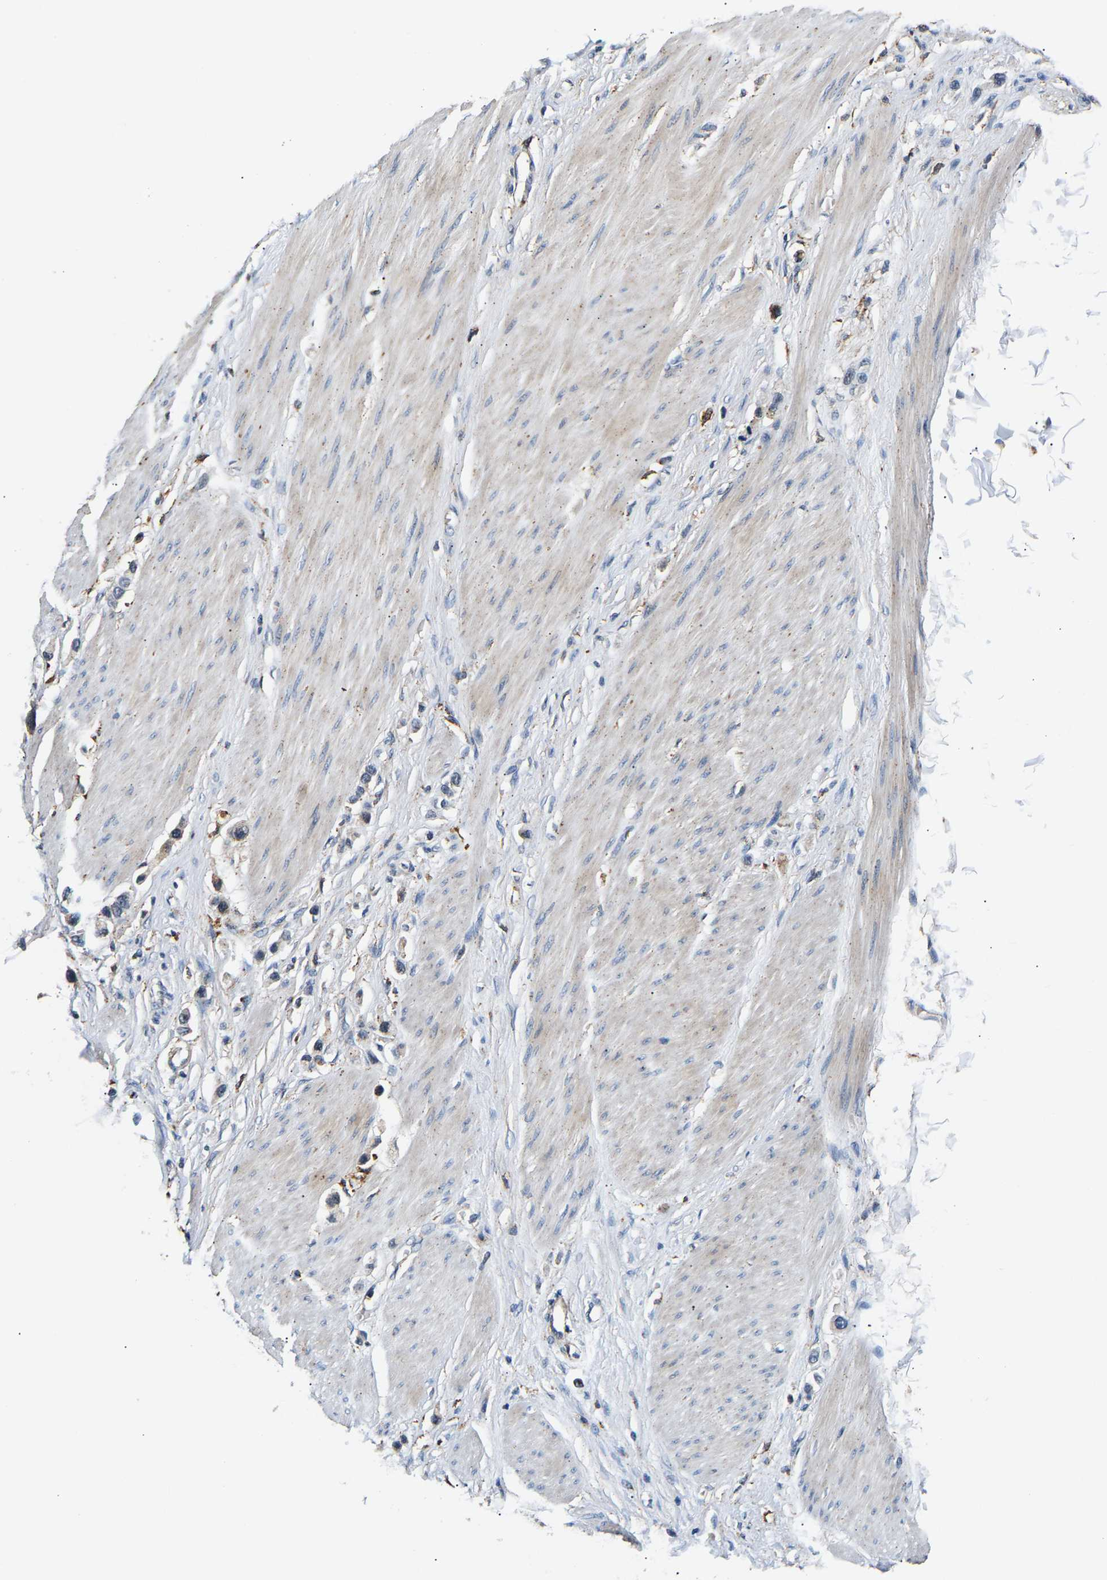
{"staining": {"intensity": "weak", "quantity": "25%-75%", "location": "cytoplasmic/membranous"}, "tissue": "stomach cancer", "cell_type": "Tumor cells", "image_type": "cancer", "snomed": [{"axis": "morphology", "description": "Adenocarcinoma, NOS"}, {"axis": "topography", "description": "Stomach"}], "caption": "Protein staining of stomach cancer tissue shows weak cytoplasmic/membranous positivity in about 25%-75% of tumor cells.", "gene": "SMU1", "patient": {"sex": "female", "age": 65}}